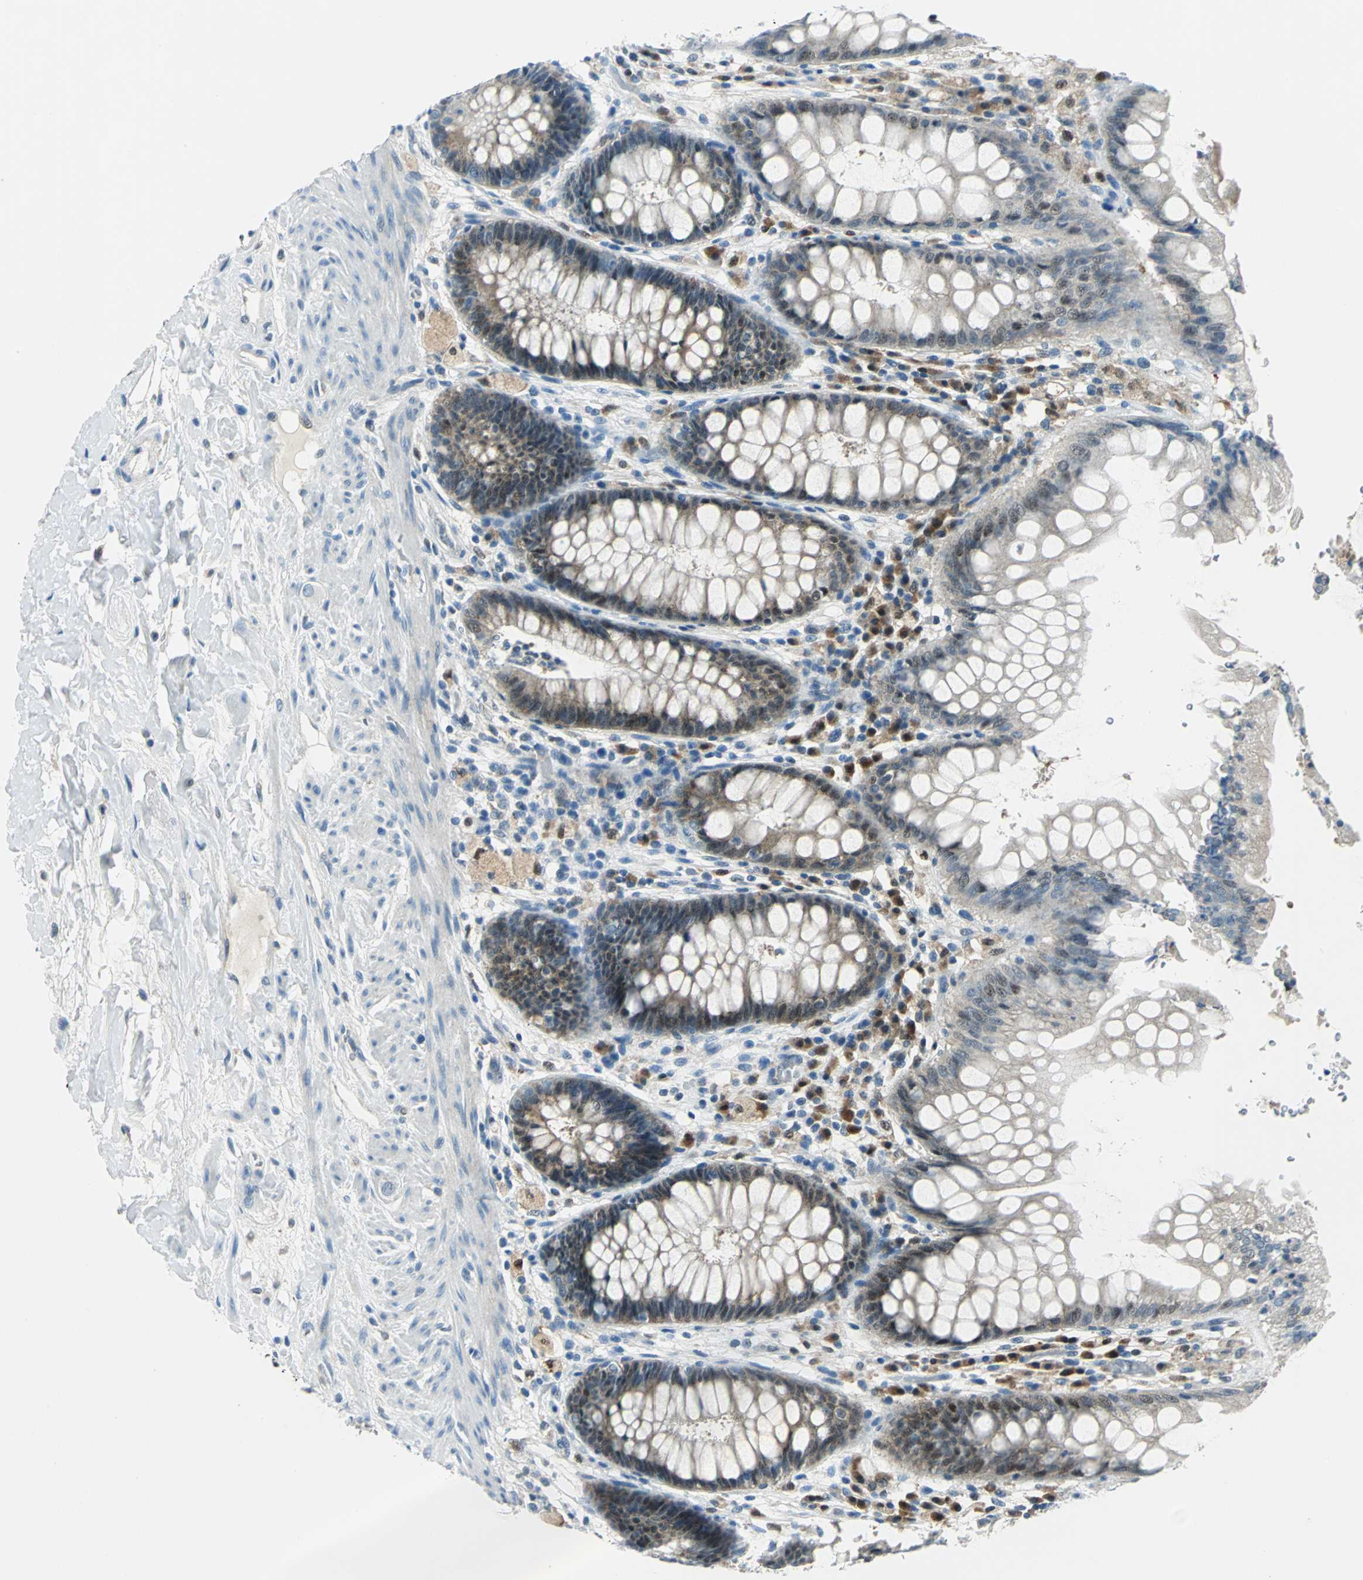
{"staining": {"intensity": "moderate", "quantity": ">75%", "location": "cytoplasmic/membranous,nuclear"}, "tissue": "rectum", "cell_type": "Glandular cells", "image_type": "normal", "snomed": [{"axis": "morphology", "description": "Normal tissue, NOS"}, {"axis": "topography", "description": "Rectum"}], "caption": "Immunohistochemical staining of benign human rectum reveals >75% levels of moderate cytoplasmic/membranous,nuclear protein expression in approximately >75% of glandular cells.", "gene": "AKR1A1", "patient": {"sex": "female", "age": 46}}